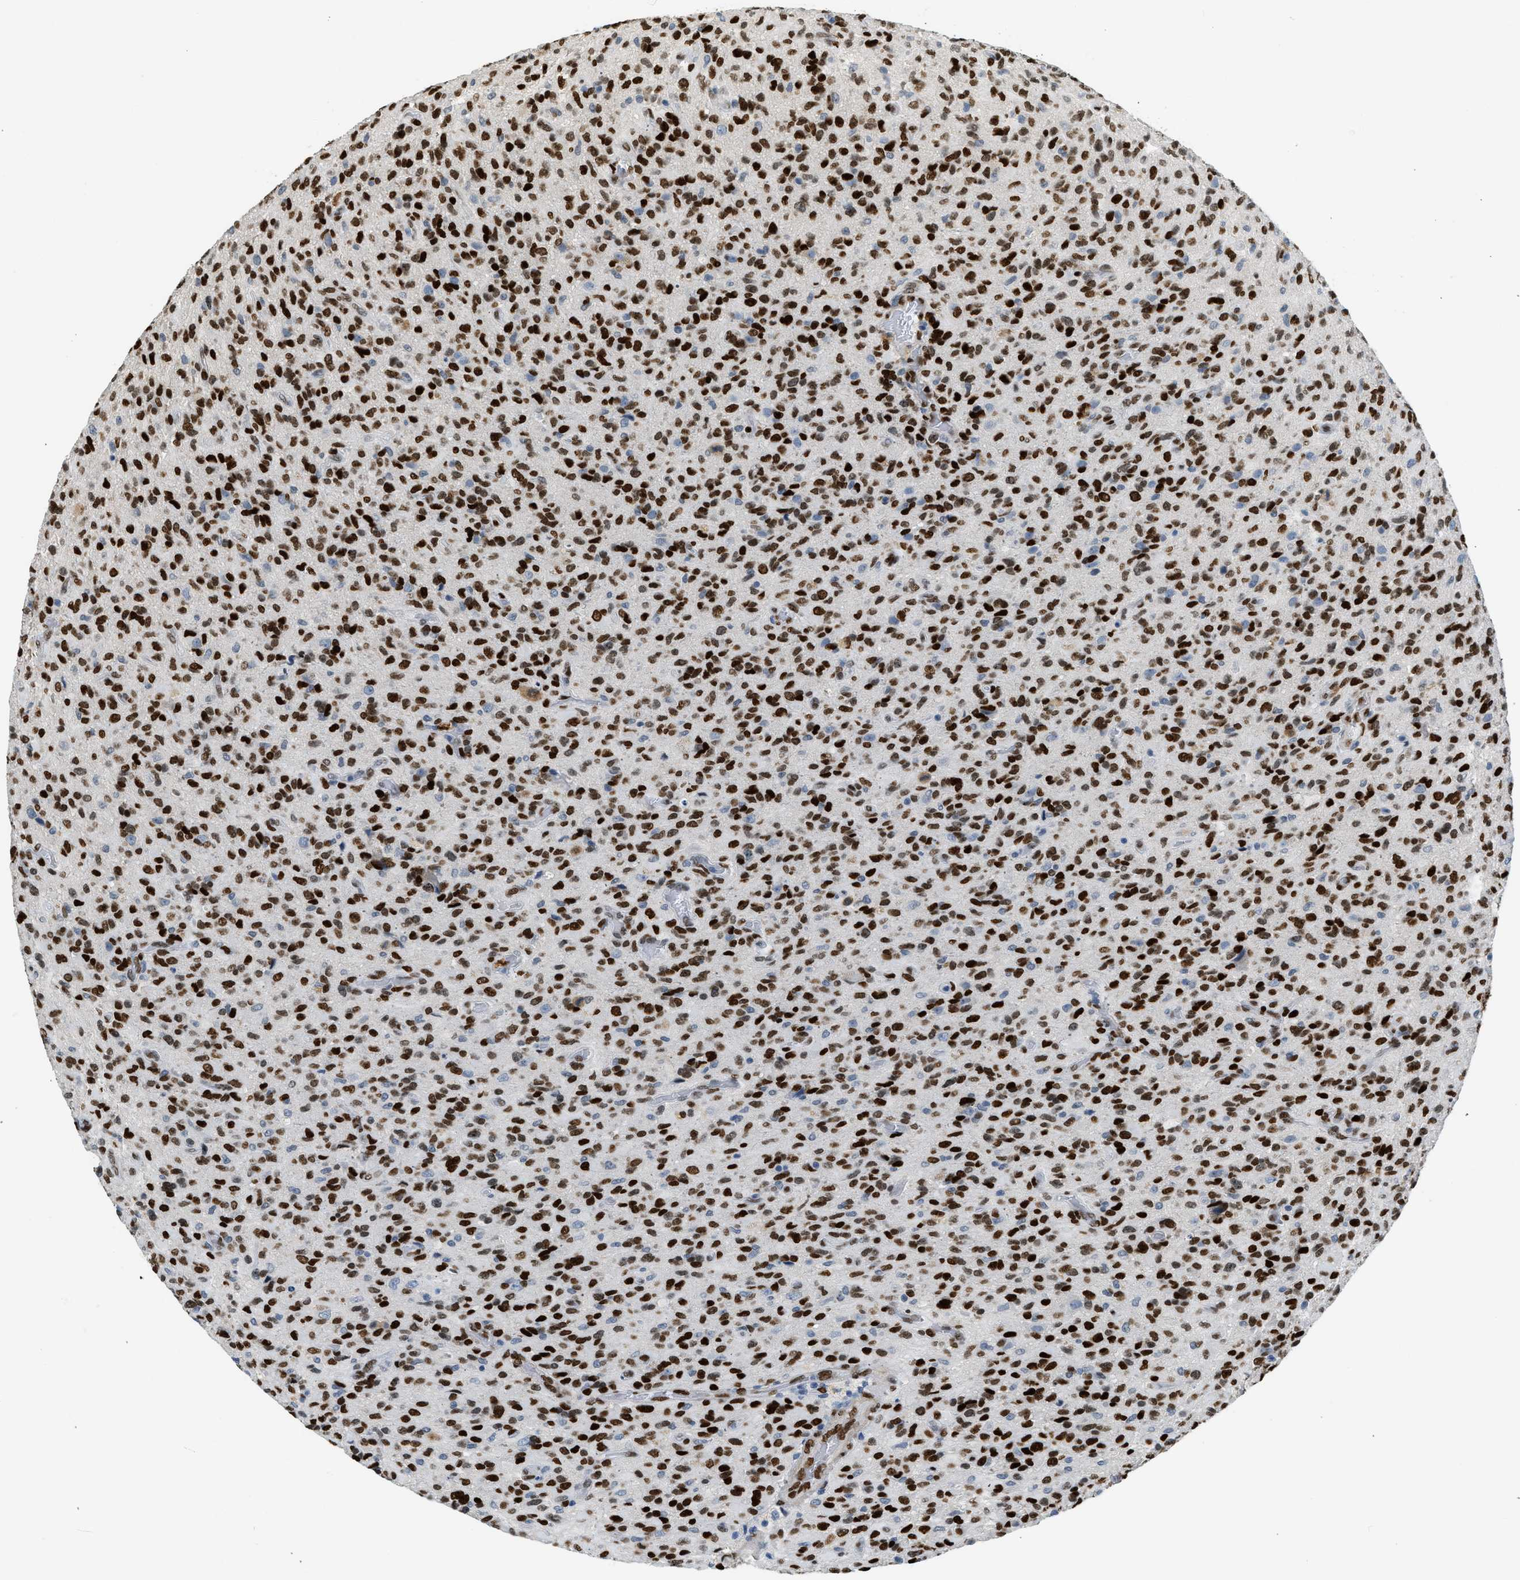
{"staining": {"intensity": "strong", "quantity": ">75%", "location": "nuclear"}, "tissue": "glioma", "cell_type": "Tumor cells", "image_type": "cancer", "snomed": [{"axis": "morphology", "description": "Glioma, malignant, High grade"}, {"axis": "topography", "description": "Brain"}], "caption": "Immunohistochemical staining of malignant high-grade glioma exhibits high levels of strong nuclear protein positivity in approximately >75% of tumor cells.", "gene": "ZBTB20", "patient": {"sex": "male", "age": 71}}